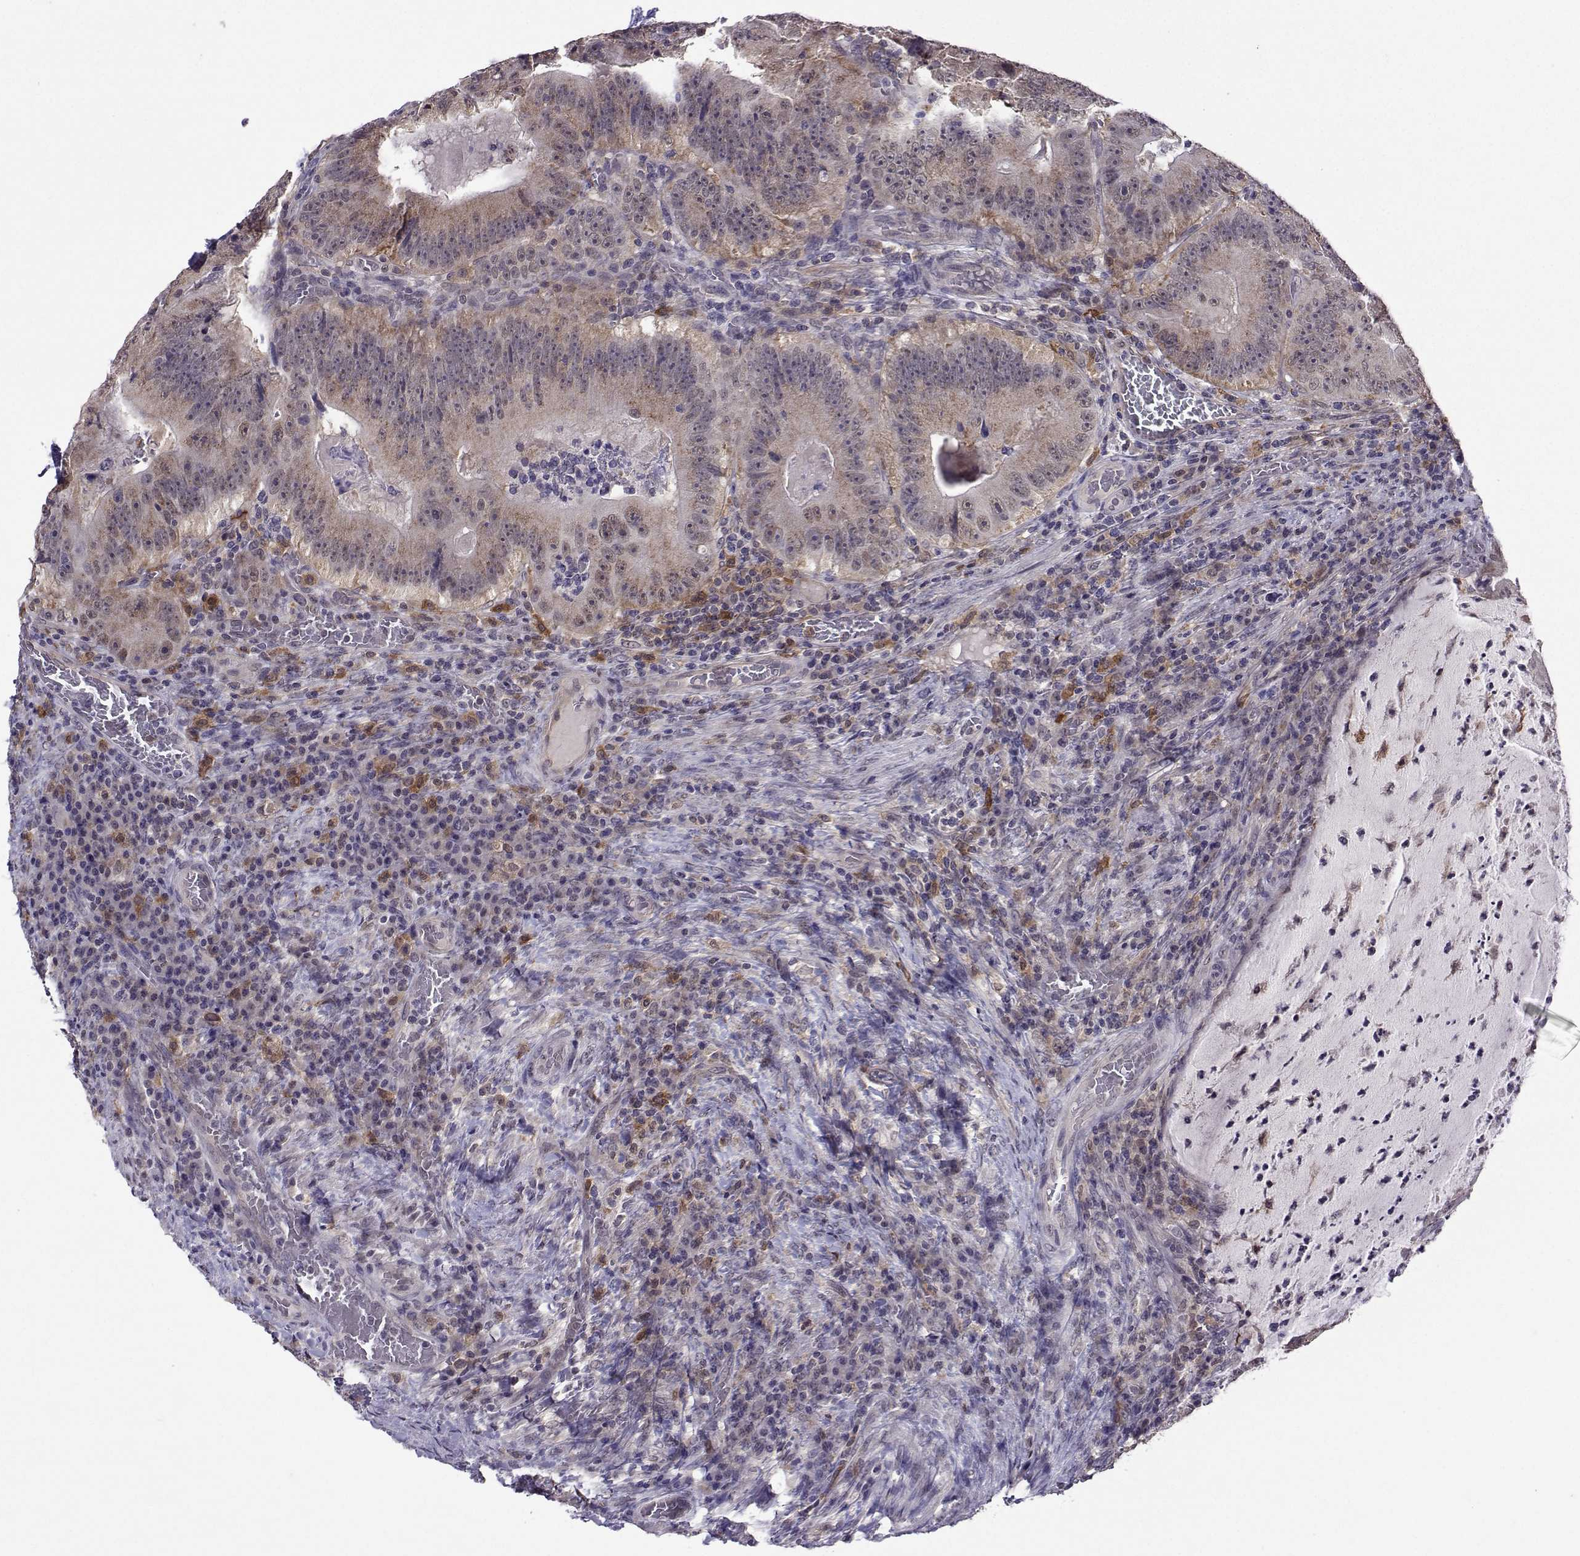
{"staining": {"intensity": "strong", "quantity": "25%-75%", "location": "cytoplasmic/membranous"}, "tissue": "colorectal cancer", "cell_type": "Tumor cells", "image_type": "cancer", "snomed": [{"axis": "morphology", "description": "Adenocarcinoma, NOS"}, {"axis": "topography", "description": "Colon"}], "caption": "A brown stain labels strong cytoplasmic/membranous staining of a protein in adenocarcinoma (colorectal) tumor cells.", "gene": "DDX20", "patient": {"sex": "female", "age": 86}}